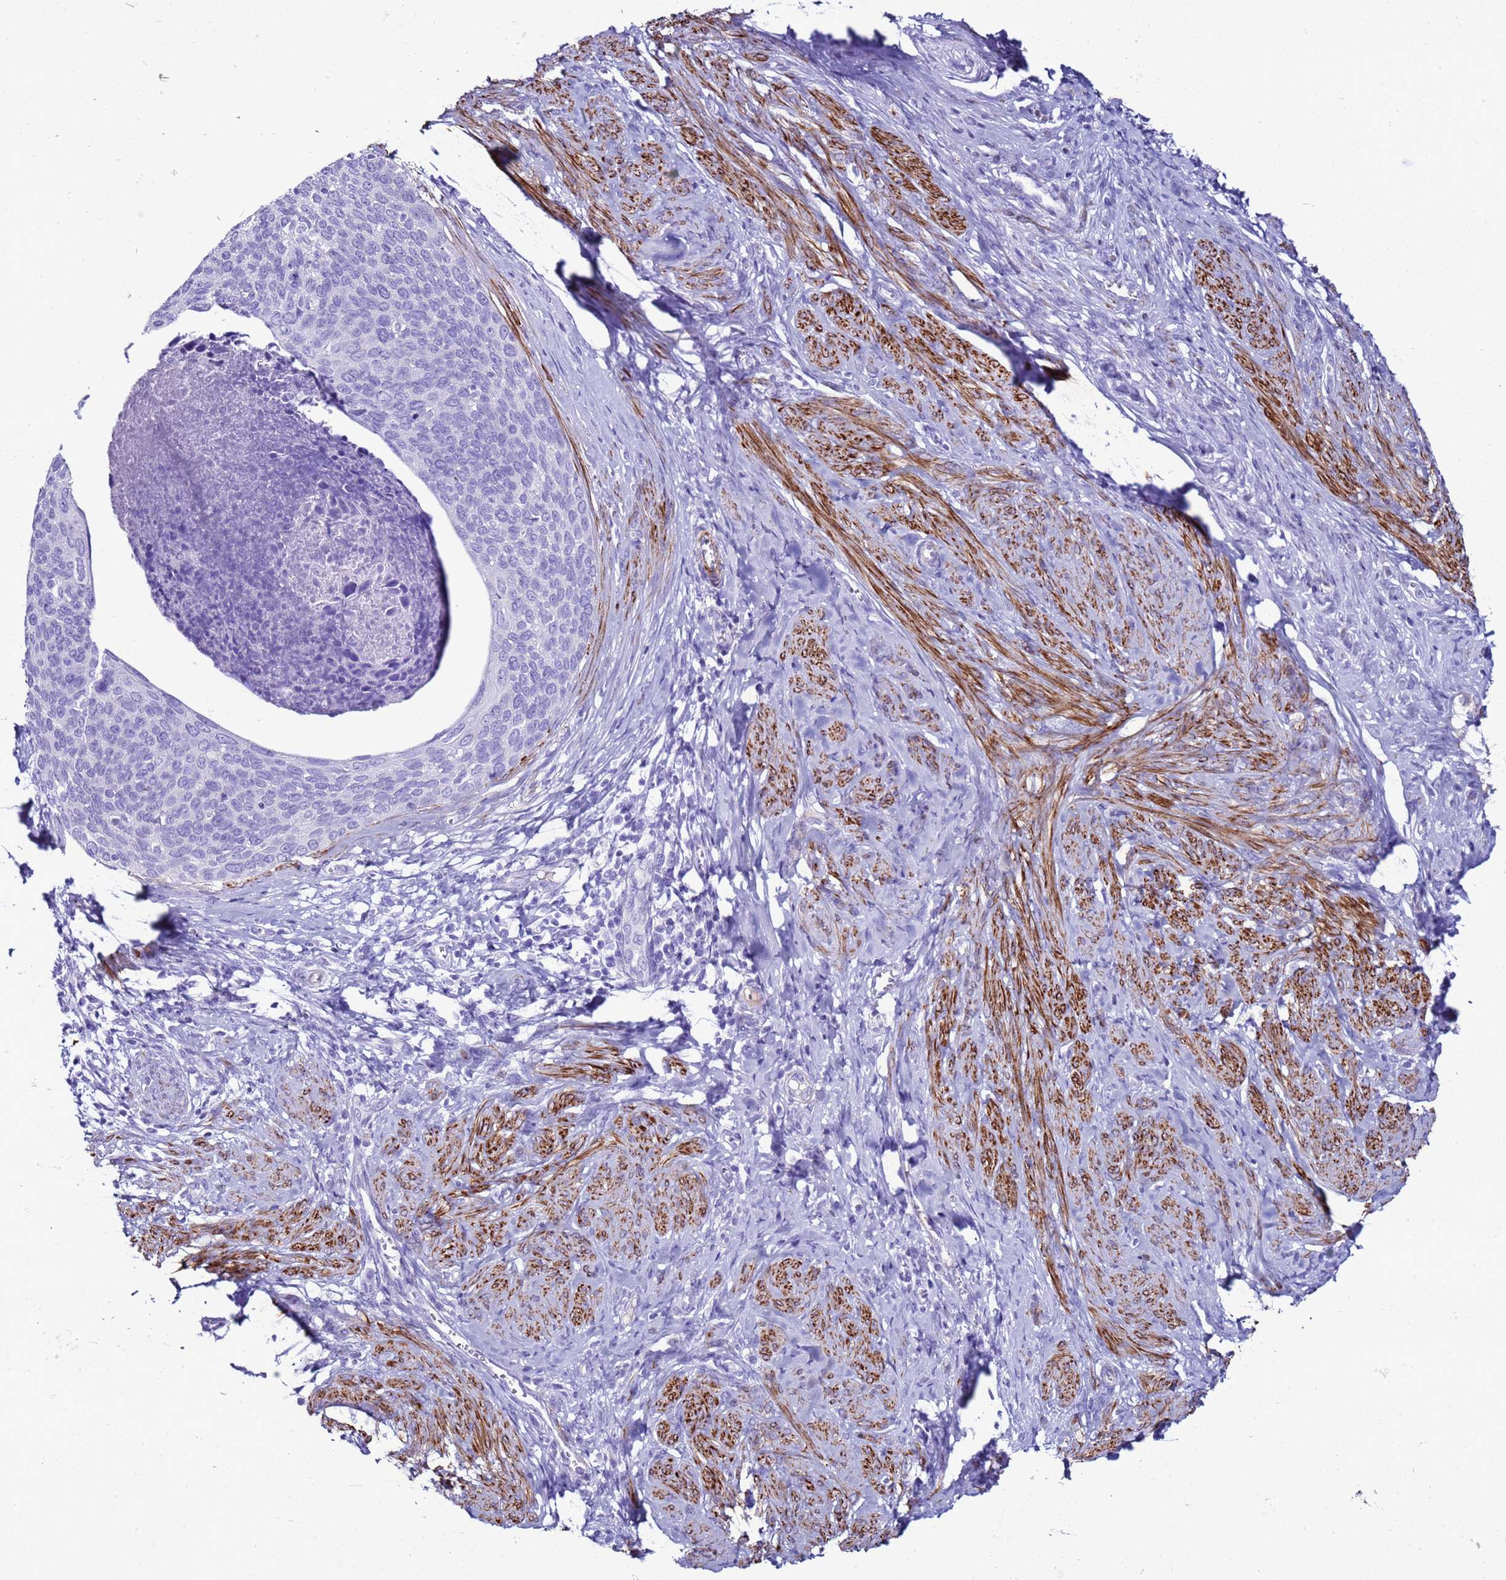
{"staining": {"intensity": "negative", "quantity": "none", "location": "none"}, "tissue": "cervical cancer", "cell_type": "Tumor cells", "image_type": "cancer", "snomed": [{"axis": "morphology", "description": "Squamous cell carcinoma, NOS"}, {"axis": "topography", "description": "Cervix"}], "caption": "IHC of human squamous cell carcinoma (cervical) shows no positivity in tumor cells. Nuclei are stained in blue.", "gene": "LCMT1", "patient": {"sex": "female", "age": 80}}